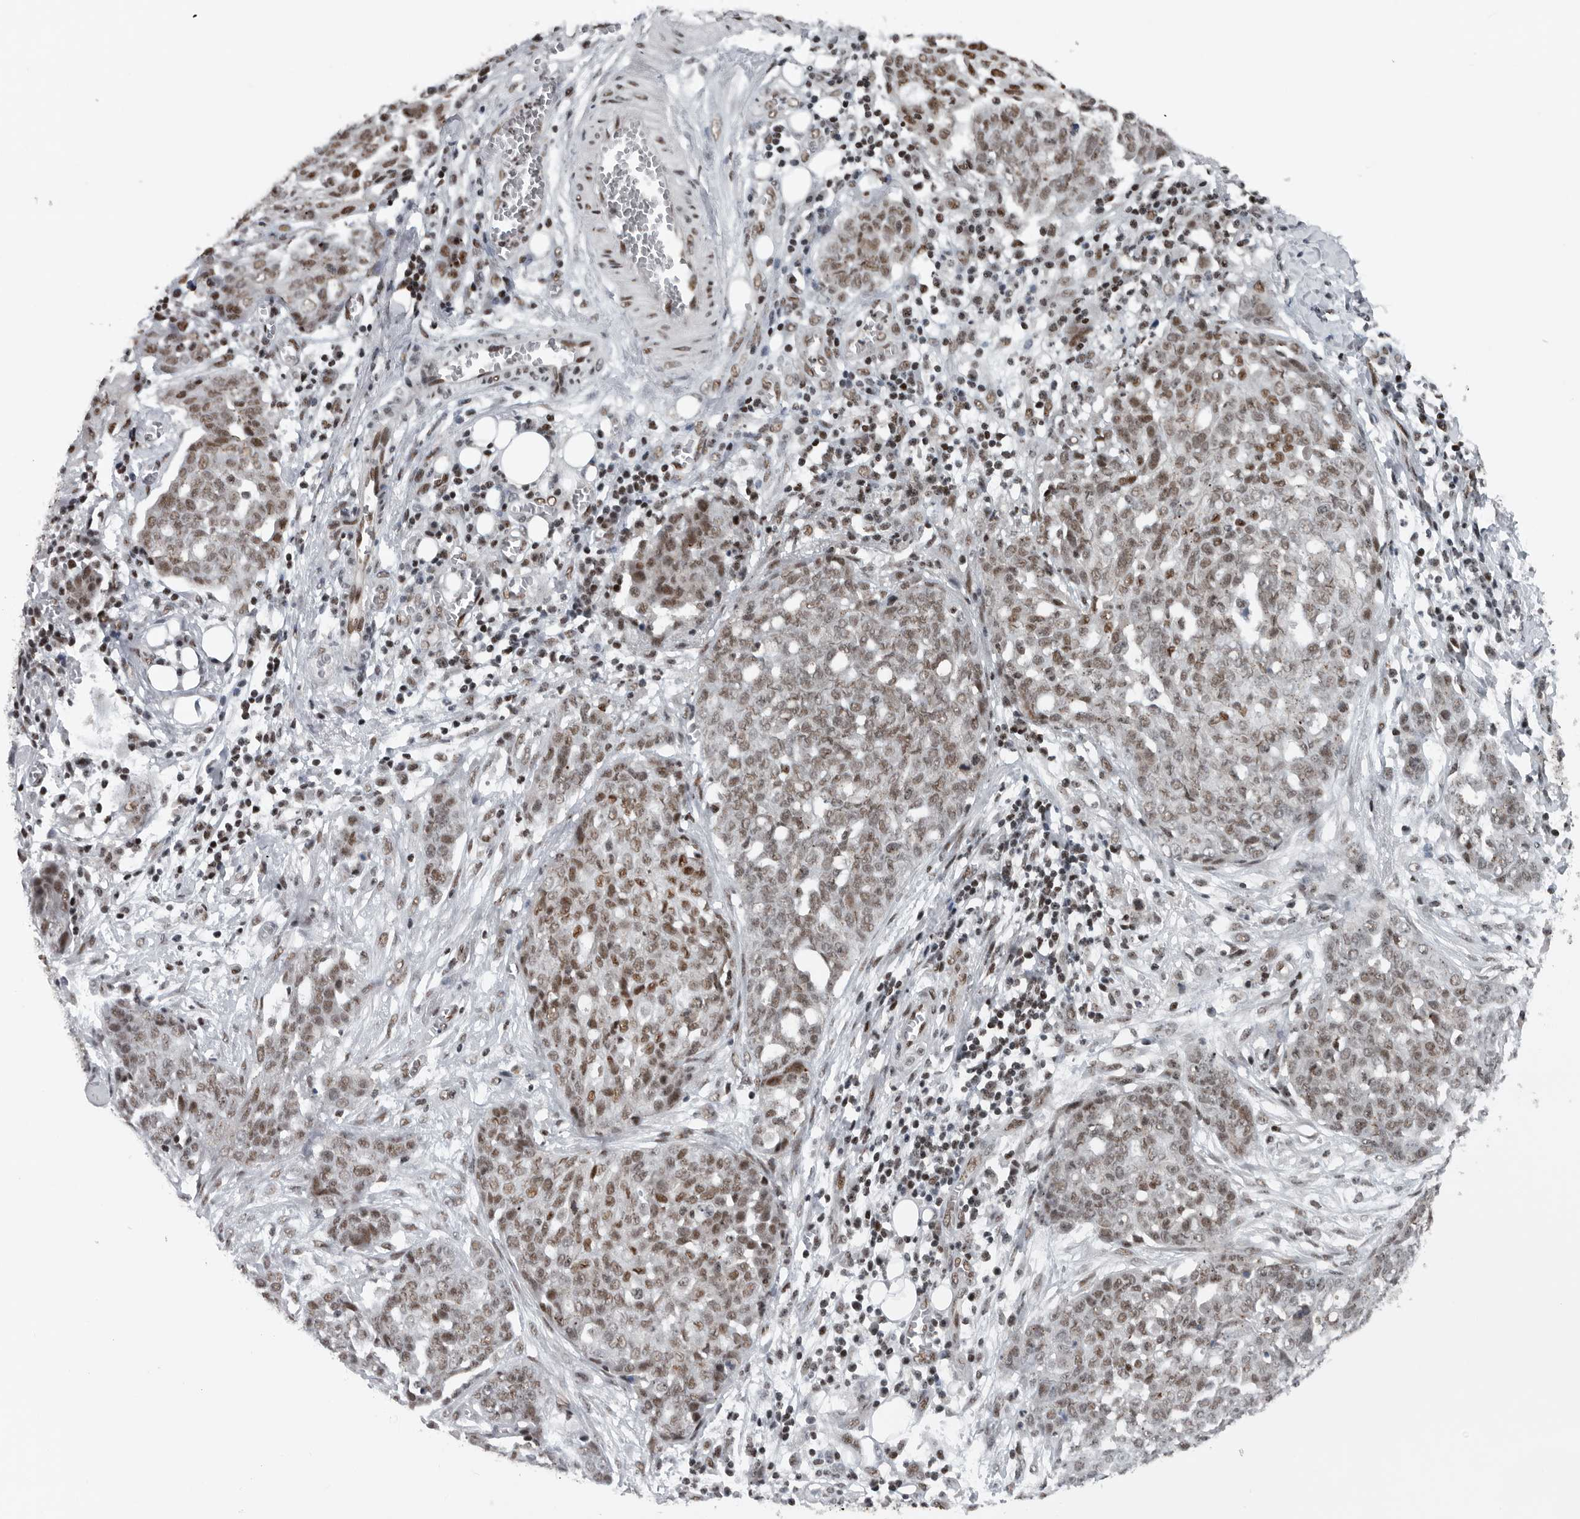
{"staining": {"intensity": "weak", "quantity": ">75%", "location": "nuclear"}, "tissue": "ovarian cancer", "cell_type": "Tumor cells", "image_type": "cancer", "snomed": [{"axis": "morphology", "description": "Cystadenocarcinoma, serous, NOS"}, {"axis": "topography", "description": "Soft tissue"}, {"axis": "topography", "description": "Ovary"}], "caption": "Ovarian cancer was stained to show a protein in brown. There is low levels of weak nuclear staining in approximately >75% of tumor cells.", "gene": "SENP7", "patient": {"sex": "female", "age": 57}}